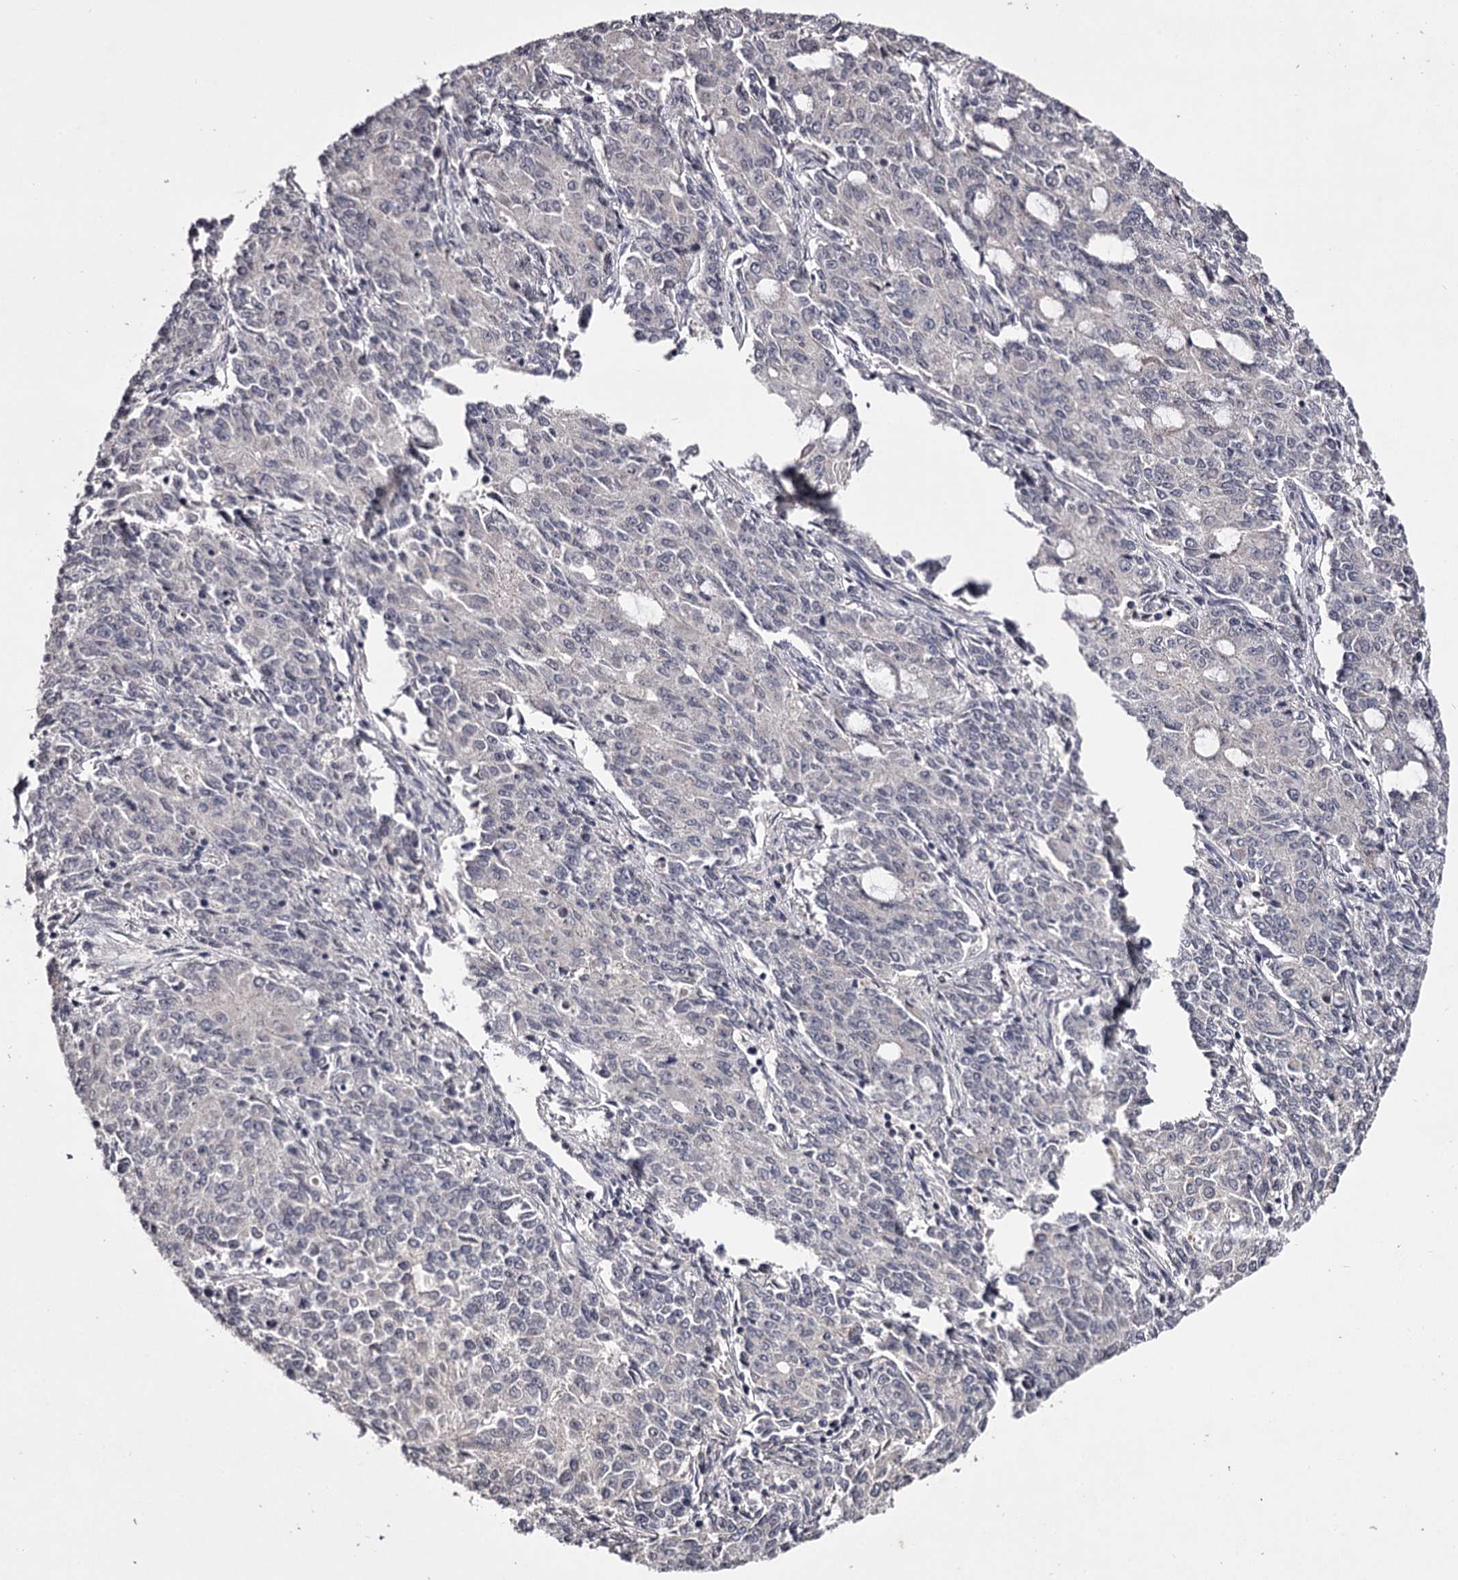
{"staining": {"intensity": "negative", "quantity": "none", "location": "none"}, "tissue": "endometrial cancer", "cell_type": "Tumor cells", "image_type": "cancer", "snomed": [{"axis": "morphology", "description": "Adenocarcinoma, NOS"}, {"axis": "topography", "description": "Endometrium"}], "caption": "A high-resolution histopathology image shows IHC staining of endometrial cancer (adenocarcinoma), which exhibits no significant staining in tumor cells.", "gene": "PRM2", "patient": {"sex": "female", "age": 50}}